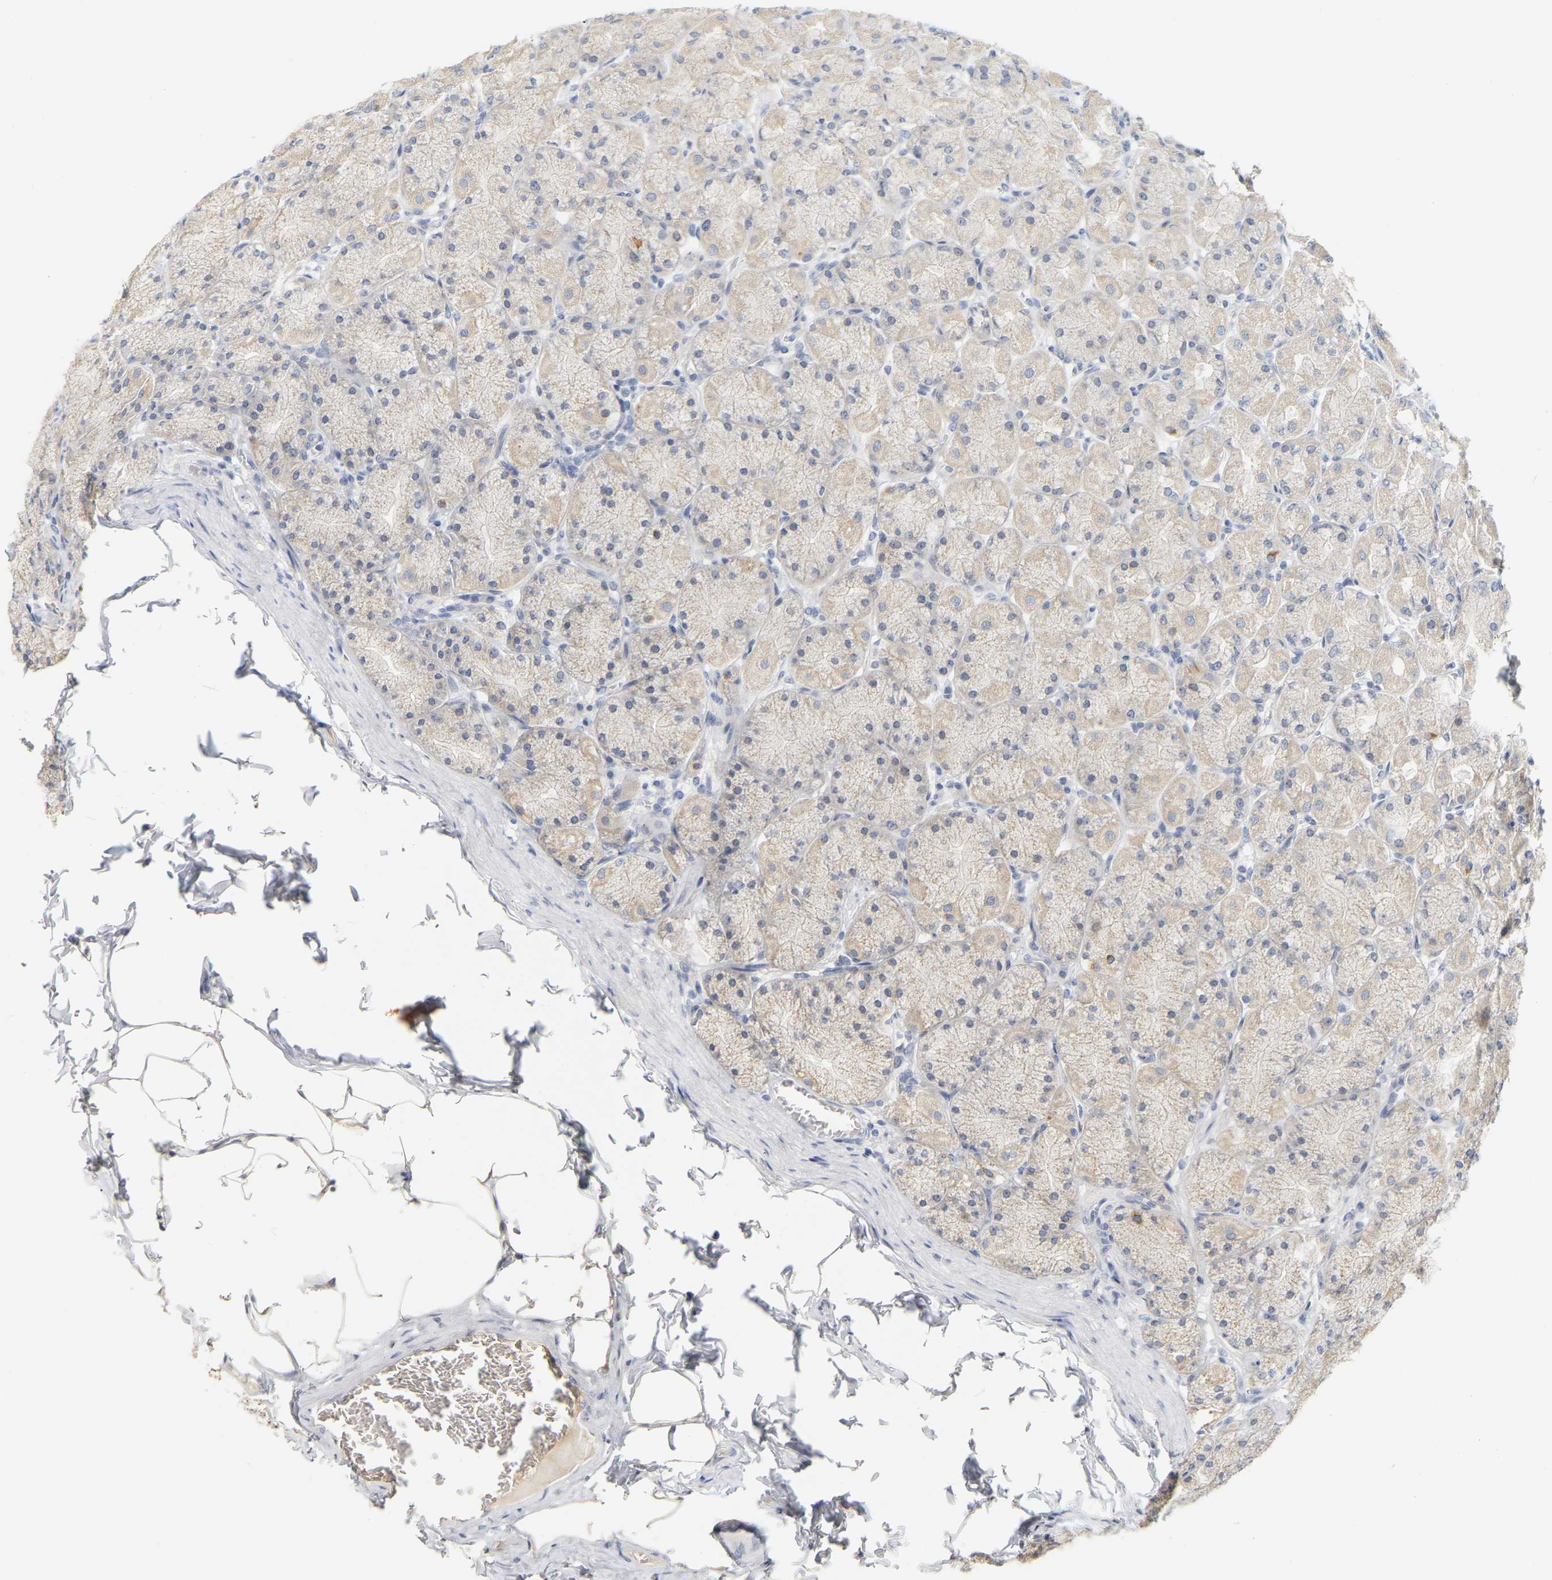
{"staining": {"intensity": "negative", "quantity": "none", "location": "none"}, "tissue": "stomach", "cell_type": "Glandular cells", "image_type": "normal", "snomed": [{"axis": "morphology", "description": "Normal tissue, NOS"}, {"axis": "topography", "description": "Stomach, upper"}], "caption": "High magnification brightfield microscopy of unremarkable stomach stained with DAB (brown) and counterstained with hematoxylin (blue): glandular cells show no significant positivity.", "gene": "KRT76", "patient": {"sex": "female", "age": 56}}